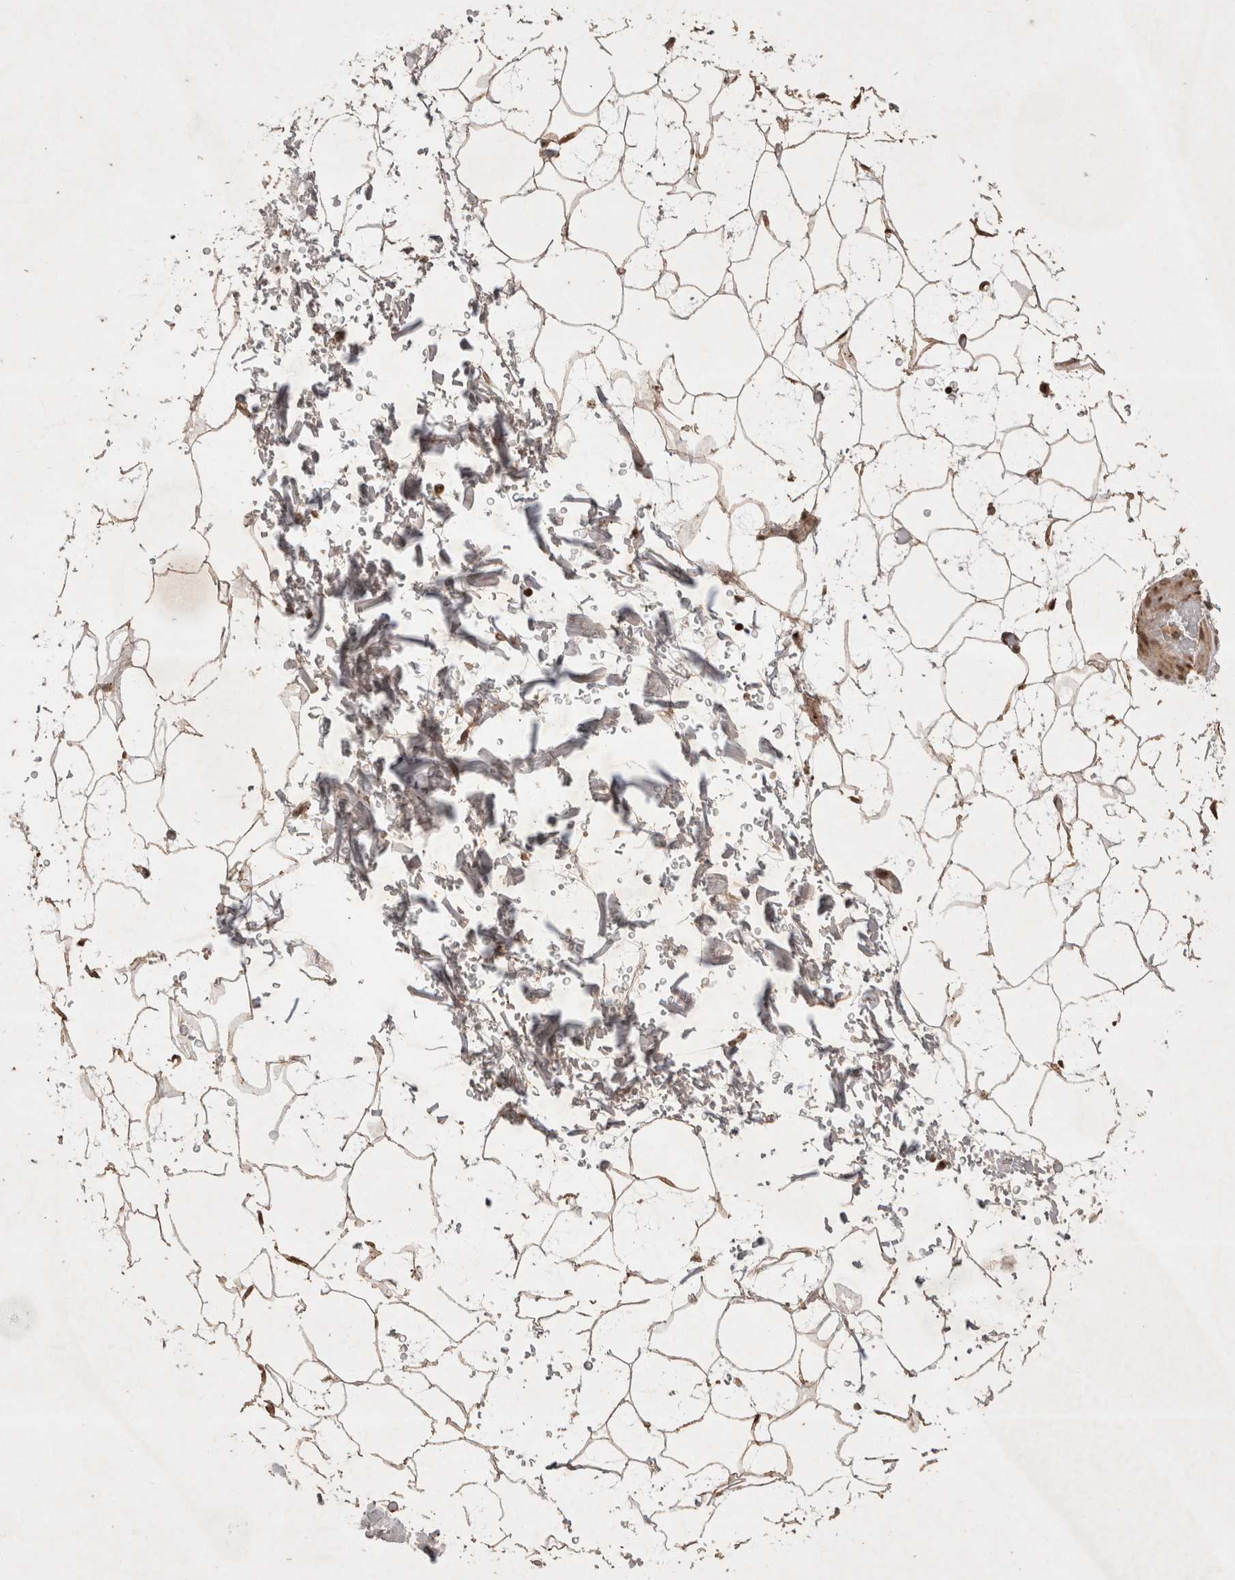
{"staining": {"intensity": "moderate", "quantity": ">75%", "location": "cytoplasmic/membranous,nuclear"}, "tissue": "adipose tissue", "cell_type": "Adipocytes", "image_type": "normal", "snomed": [{"axis": "morphology", "description": "Normal tissue, NOS"}, {"axis": "topography", "description": "Soft tissue"}], "caption": "High-magnification brightfield microscopy of unremarkable adipose tissue stained with DAB (3,3'-diaminobenzidine) (brown) and counterstained with hematoxylin (blue). adipocytes exhibit moderate cytoplasmic/membranous,nuclear positivity is present in approximately>75% of cells. Immunohistochemistry stains the protein of interest in brown and the nuclei are stained blue.", "gene": "FAM221A", "patient": {"sex": "male", "age": 72}}